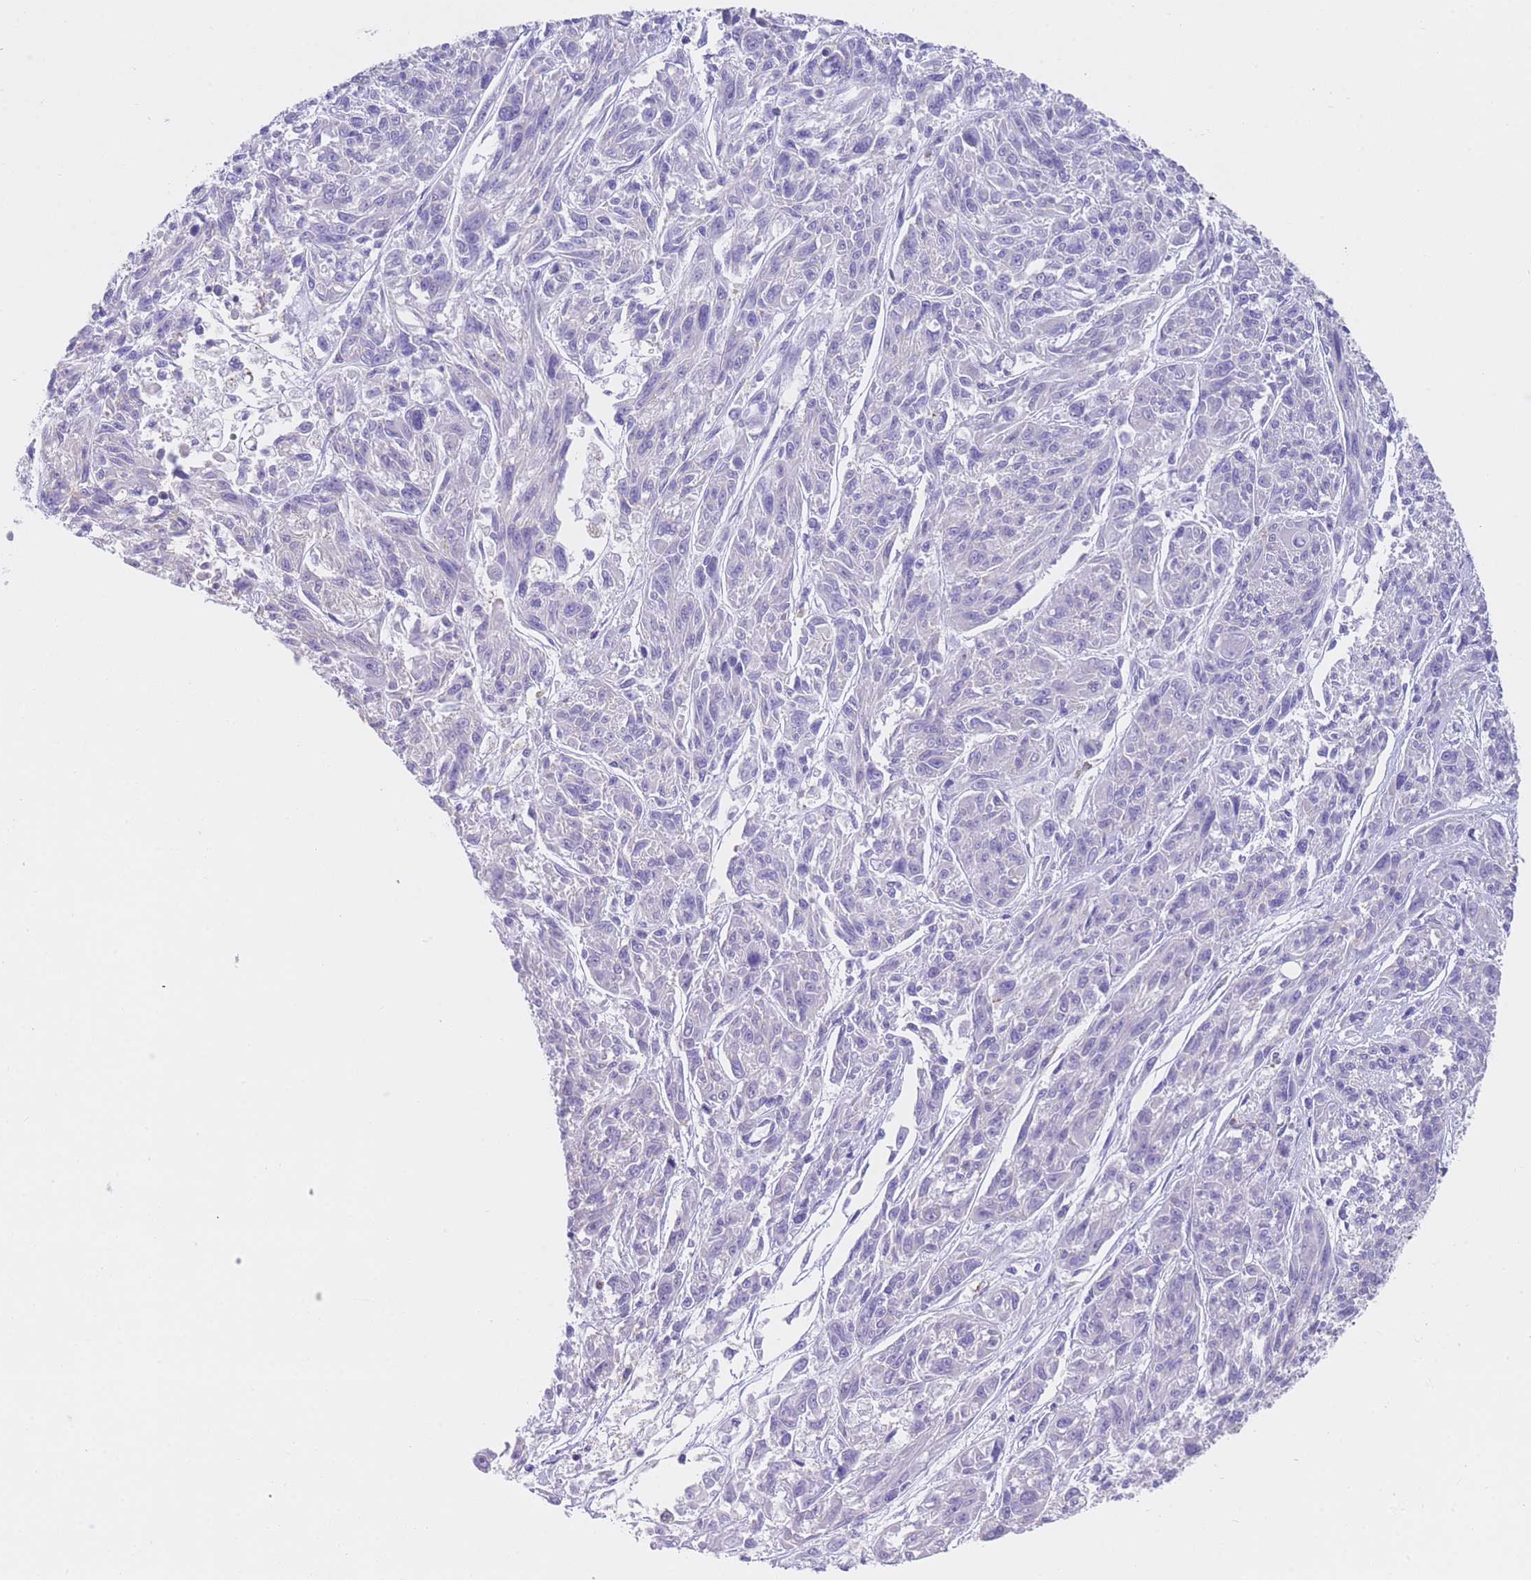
{"staining": {"intensity": "negative", "quantity": "none", "location": "none"}, "tissue": "melanoma", "cell_type": "Tumor cells", "image_type": "cancer", "snomed": [{"axis": "morphology", "description": "Malignant melanoma, NOS"}, {"axis": "topography", "description": "Skin"}], "caption": "IHC image of neoplastic tissue: human melanoma stained with DAB (3,3'-diaminobenzidine) reveals no significant protein positivity in tumor cells. (Brightfield microscopy of DAB (3,3'-diaminobenzidine) immunohistochemistry (IHC) at high magnification).", "gene": "LDB3", "patient": {"sex": "male", "age": 53}}